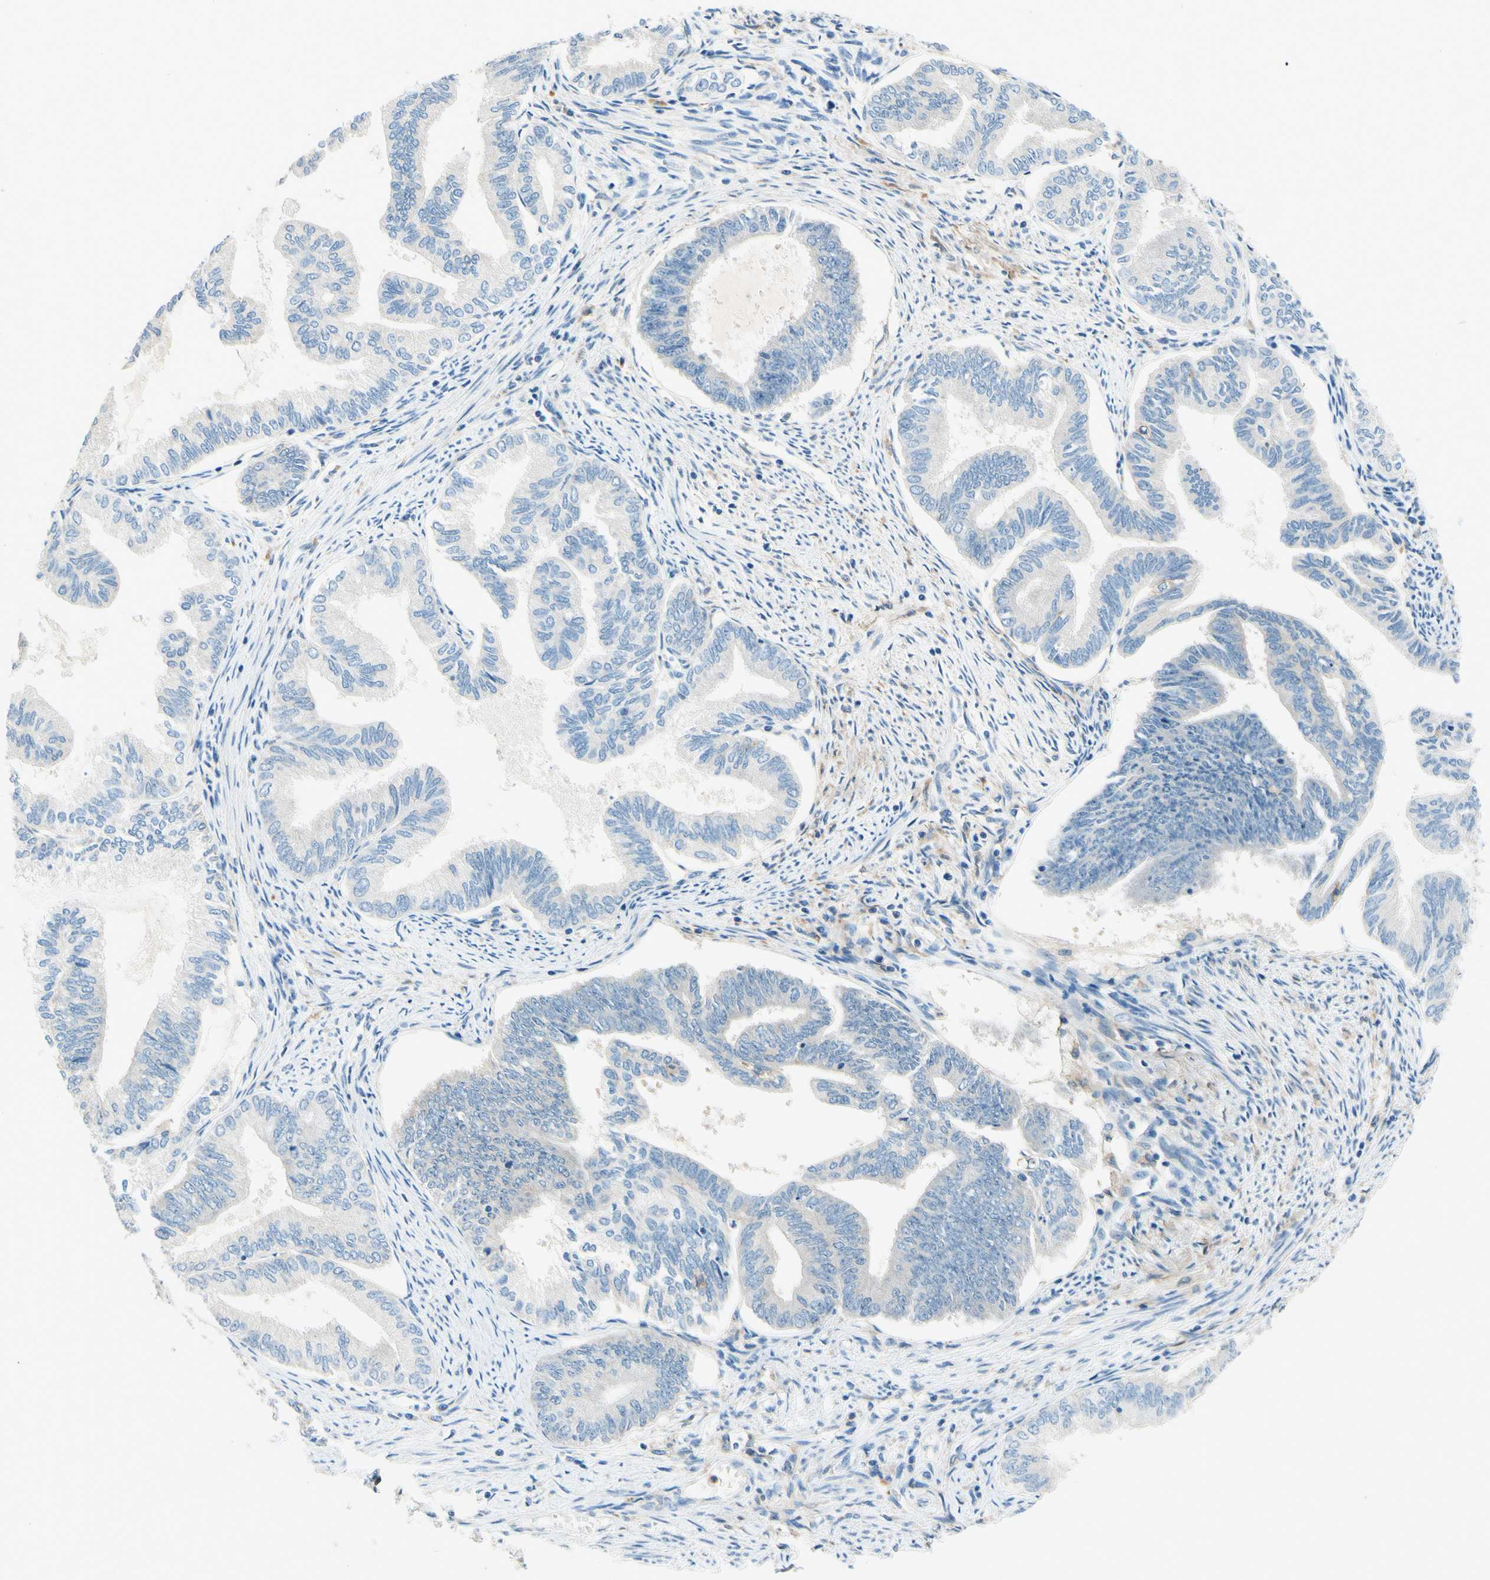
{"staining": {"intensity": "negative", "quantity": "none", "location": "none"}, "tissue": "endometrial cancer", "cell_type": "Tumor cells", "image_type": "cancer", "snomed": [{"axis": "morphology", "description": "Adenocarcinoma, NOS"}, {"axis": "topography", "description": "Endometrium"}], "caption": "A histopathology image of endometrial cancer stained for a protein exhibits no brown staining in tumor cells.", "gene": "SIGLEC9", "patient": {"sex": "female", "age": 86}}